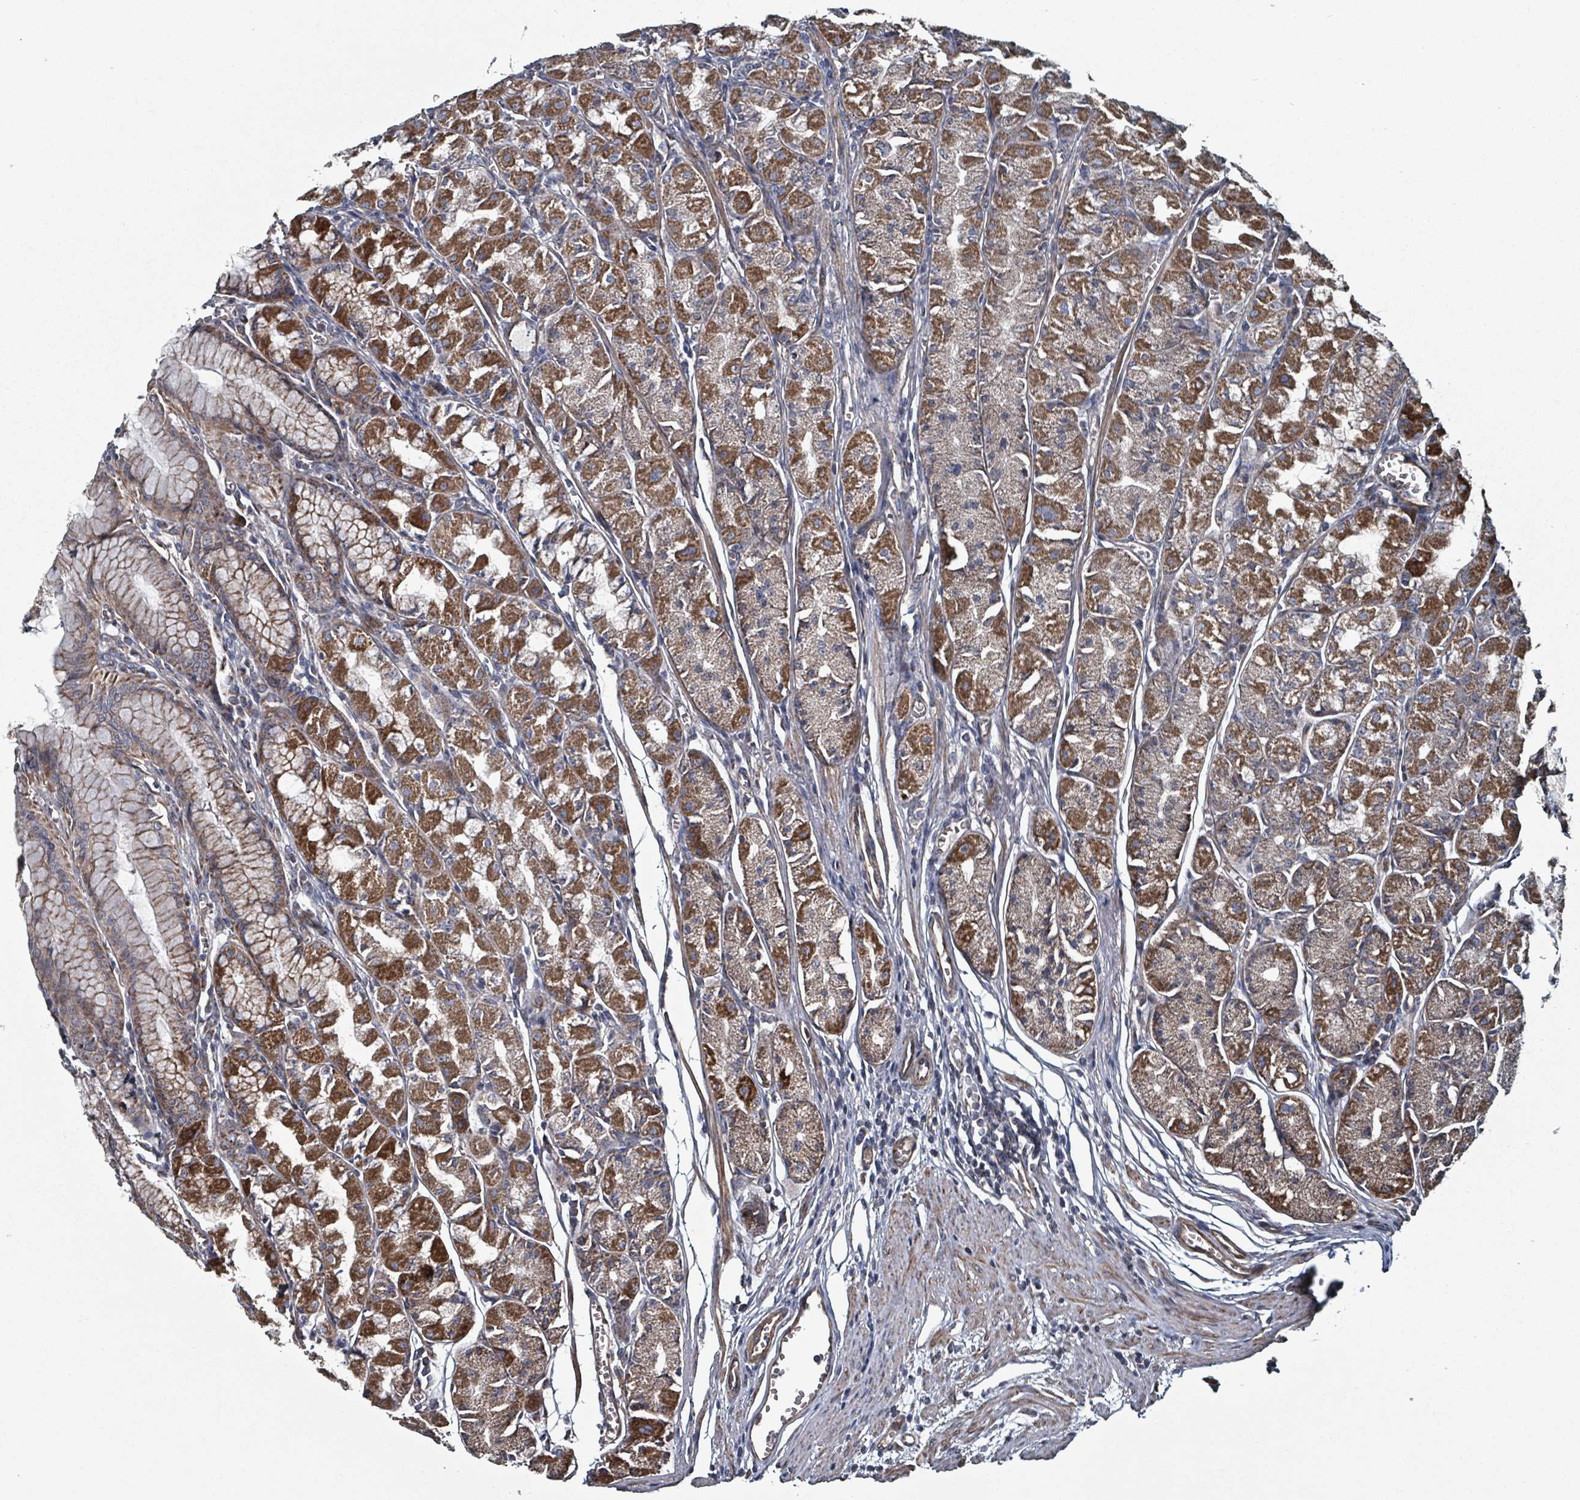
{"staining": {"intensity": "strong", "quantity": ">75%", "location": "cytoplasmic/membranous"}, "tissue": "stomach", "cell_type": "Glandular cells", "image_type": "normal", "snomed": [{"axis": "morphology", "description": "Normal tissue, NOS"}, {"axis": "topography", "description": "Stomach"}], "caption": "Strong cytoplasmic/membranous staining for a protein is appreciated in approximately >75% of glandular cells of benign stomach using IHC.", "gene": "MRPL4", "patient": {"sex": "male", "age": 55}}